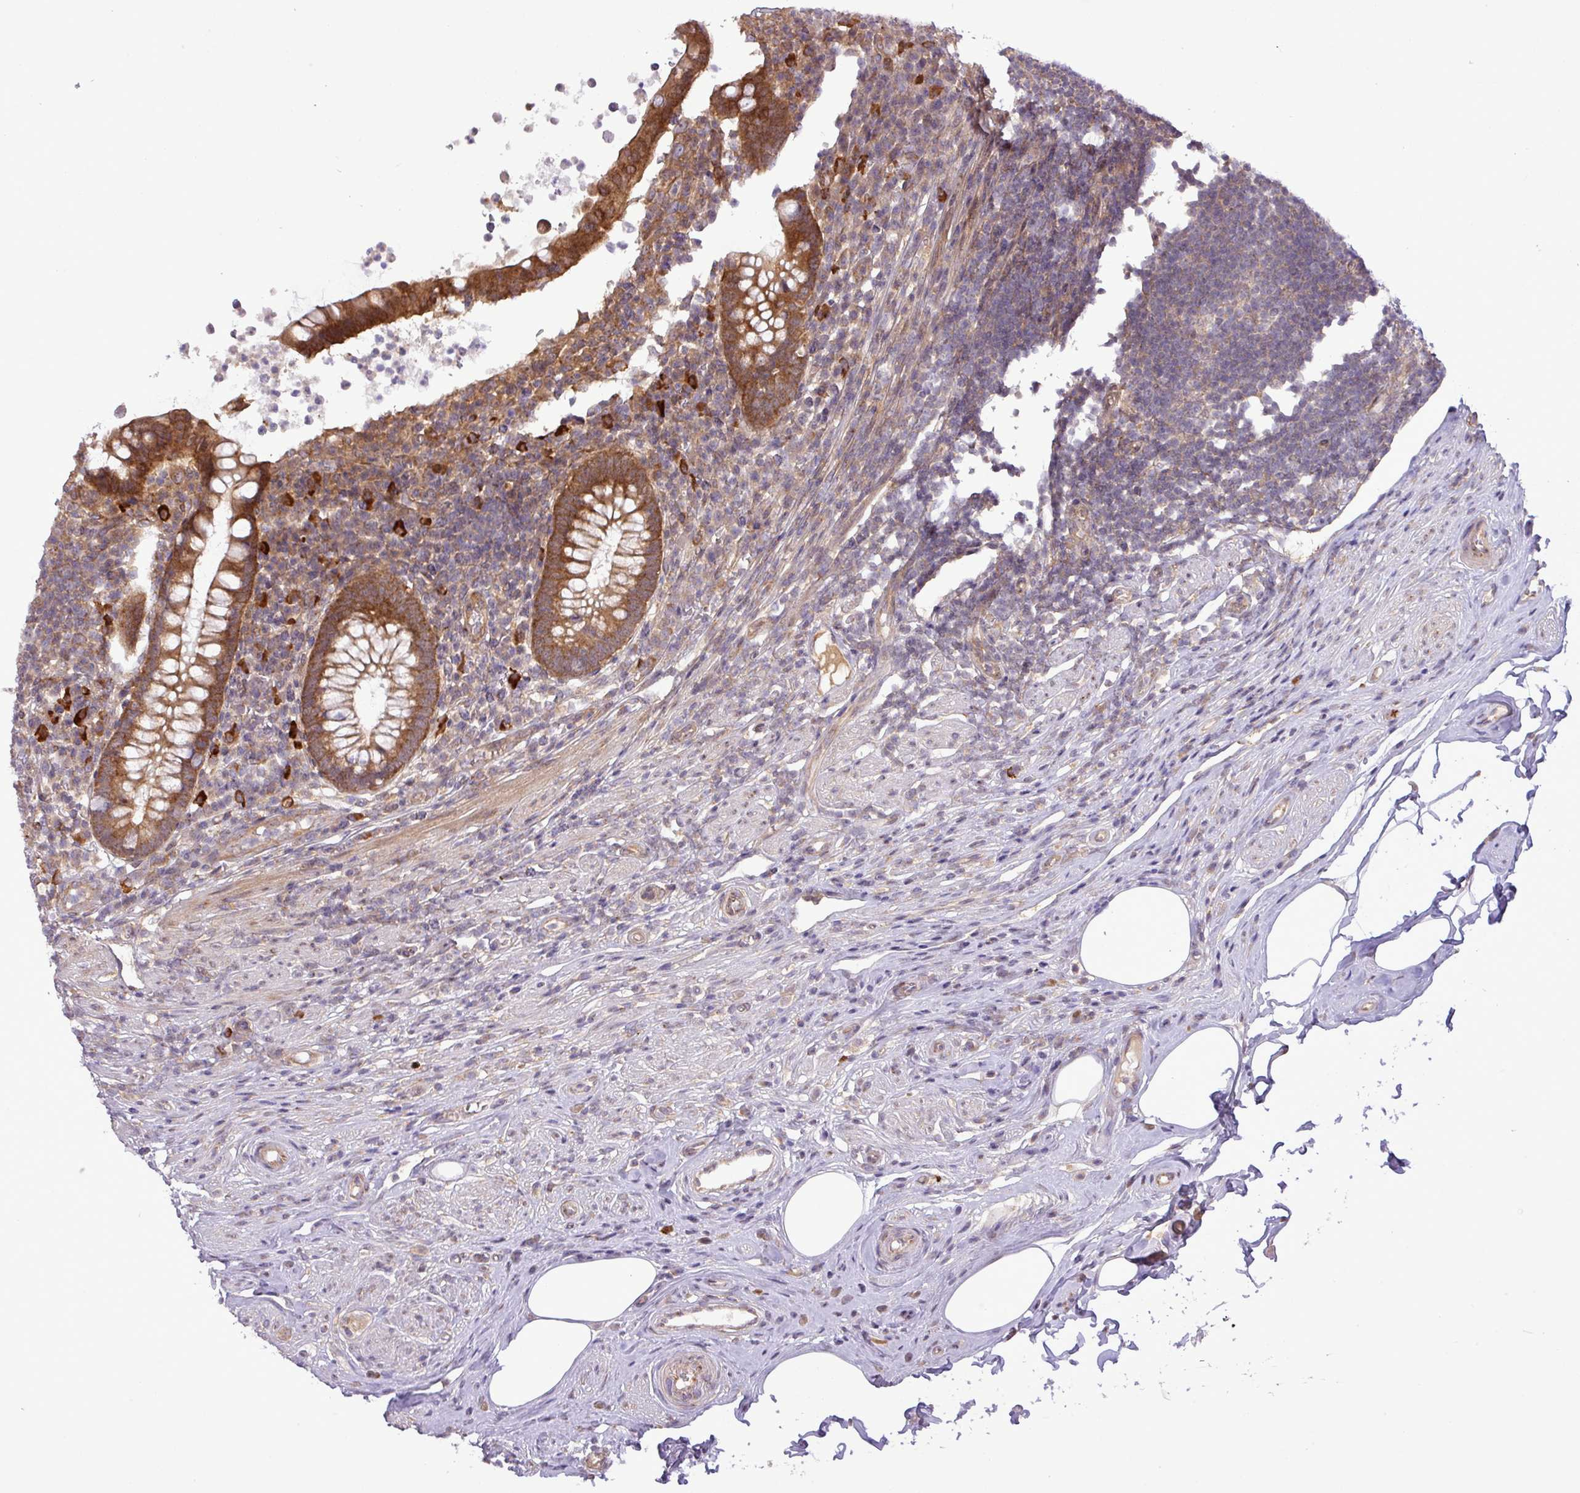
{"staining": {"intensity": "moderate", "quantity": ">75%", "location": "cytoplasmic/membranous"}, "tissue": "appendix", "cell_type": "Glandular cells", "image_type": "normal", "snomed": [{"axis": "morphology", "description": "Normal tissue, NOS"}, {"axis": "topography", "description": "Appendix"}], "caption": "Immunohistochemical staining of normal human appendix exhibits >75% levels of moderate cytoplasmic/membranous protein expression in approximately >75% of glandular cells. (IHC, brightfield microscopy, high magnification).", "gene": "FAM222B", "patient": {"sex": "female", "age": 56}}